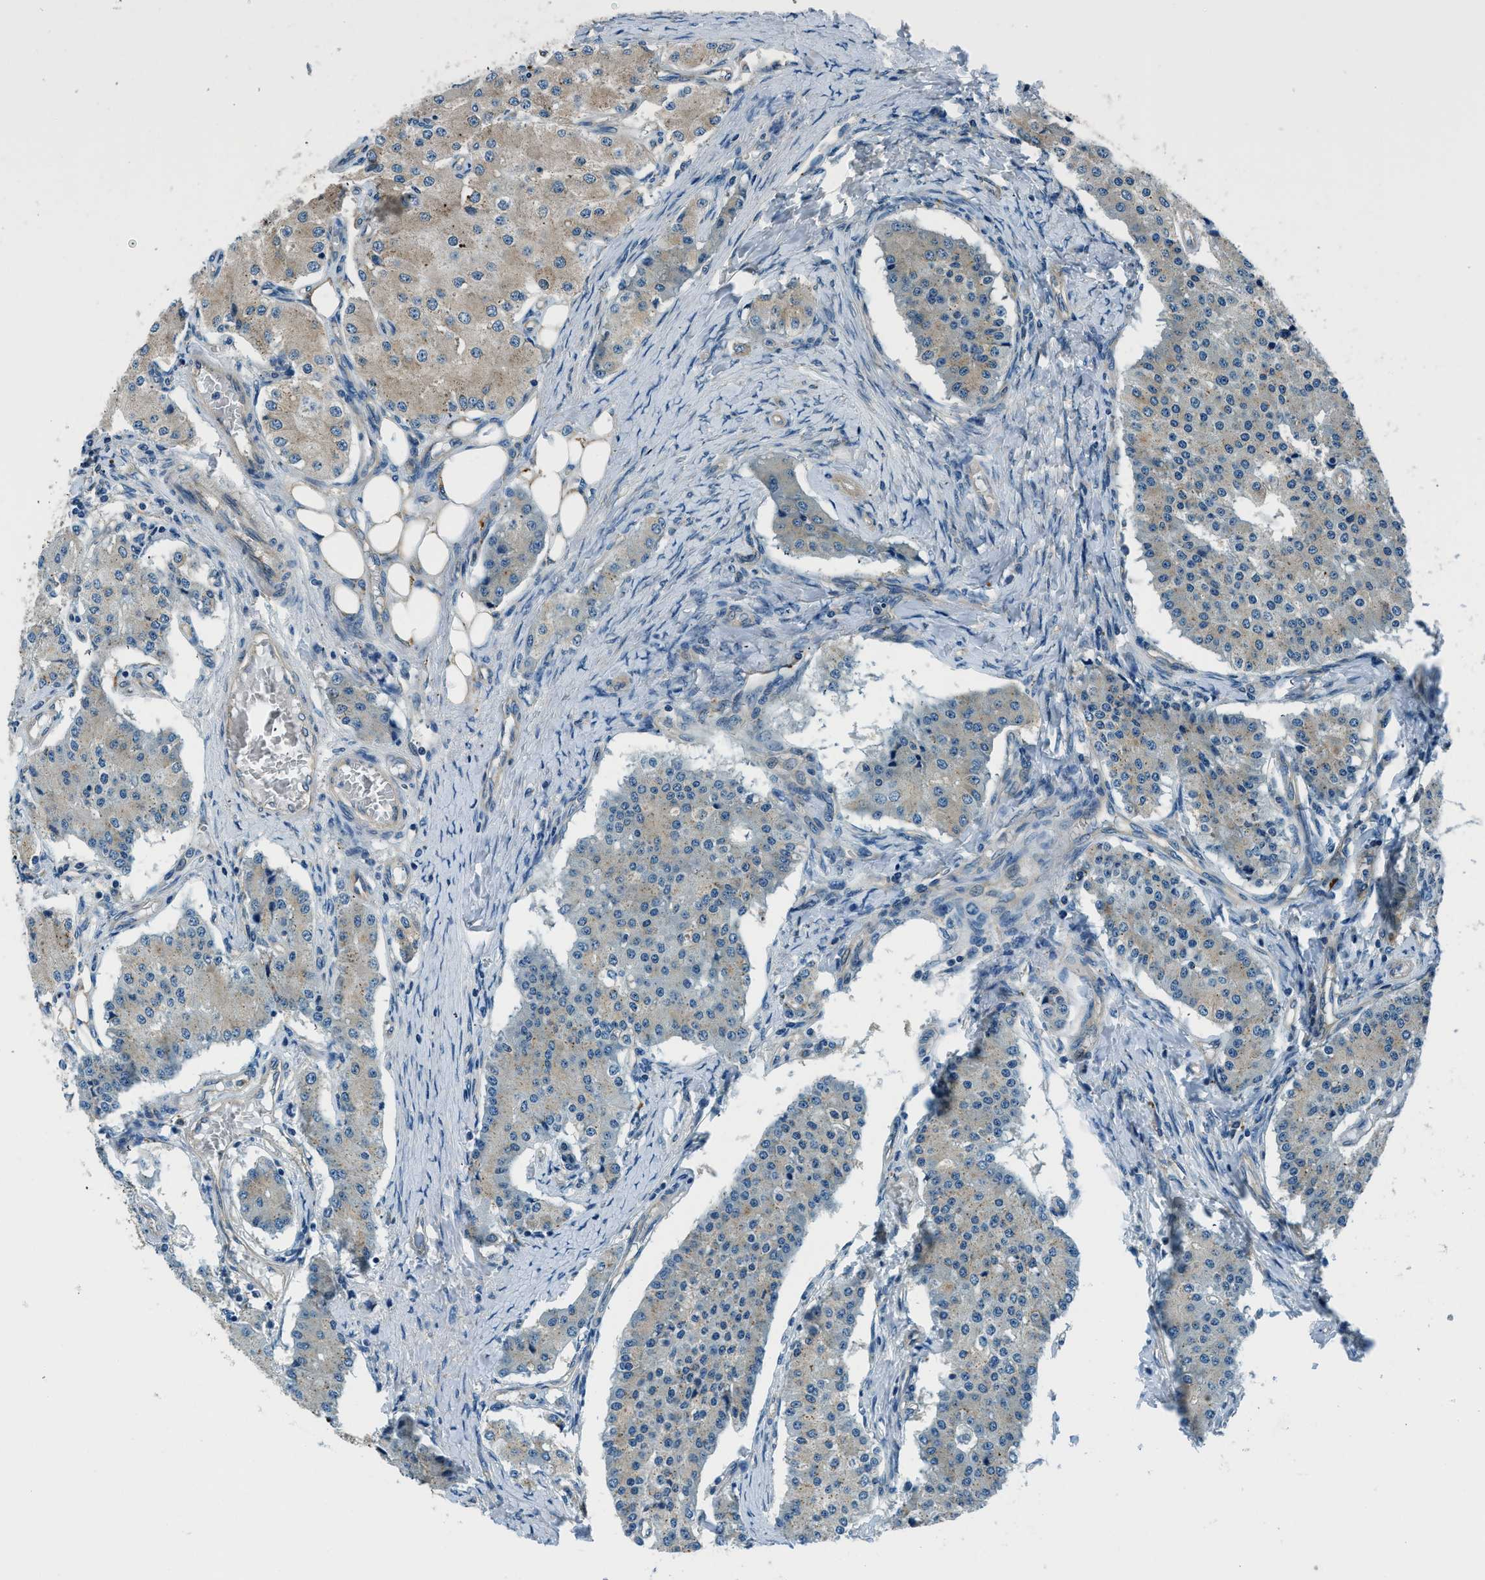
{"staining": {"intensity": "weak", "quantity": "25%-75%", "location": "cytoplasmic/membranous"}, "tissue": "carcinoid", "cell_type": "Tumor cells", "image_type": "cancer", "snomed": [{"axis": "morphology", "description": "Carcinoid, malignant, NOS"}, {"axis": "topography", "description": "Colon"}], "caption": "Carcinoid stained with DAB (3,3'-diaminobenzidine) immunohistochemistry shows low levels of weak cytoplasmic/membranous staining in about 25%-75% of tumor cells. (DAB (3,3'-diaminobenzidine) IHC with brightfield microscopy, high magnification).", "gene": "SLC19A2", "patient": {"sex": "female", "age": 52}}